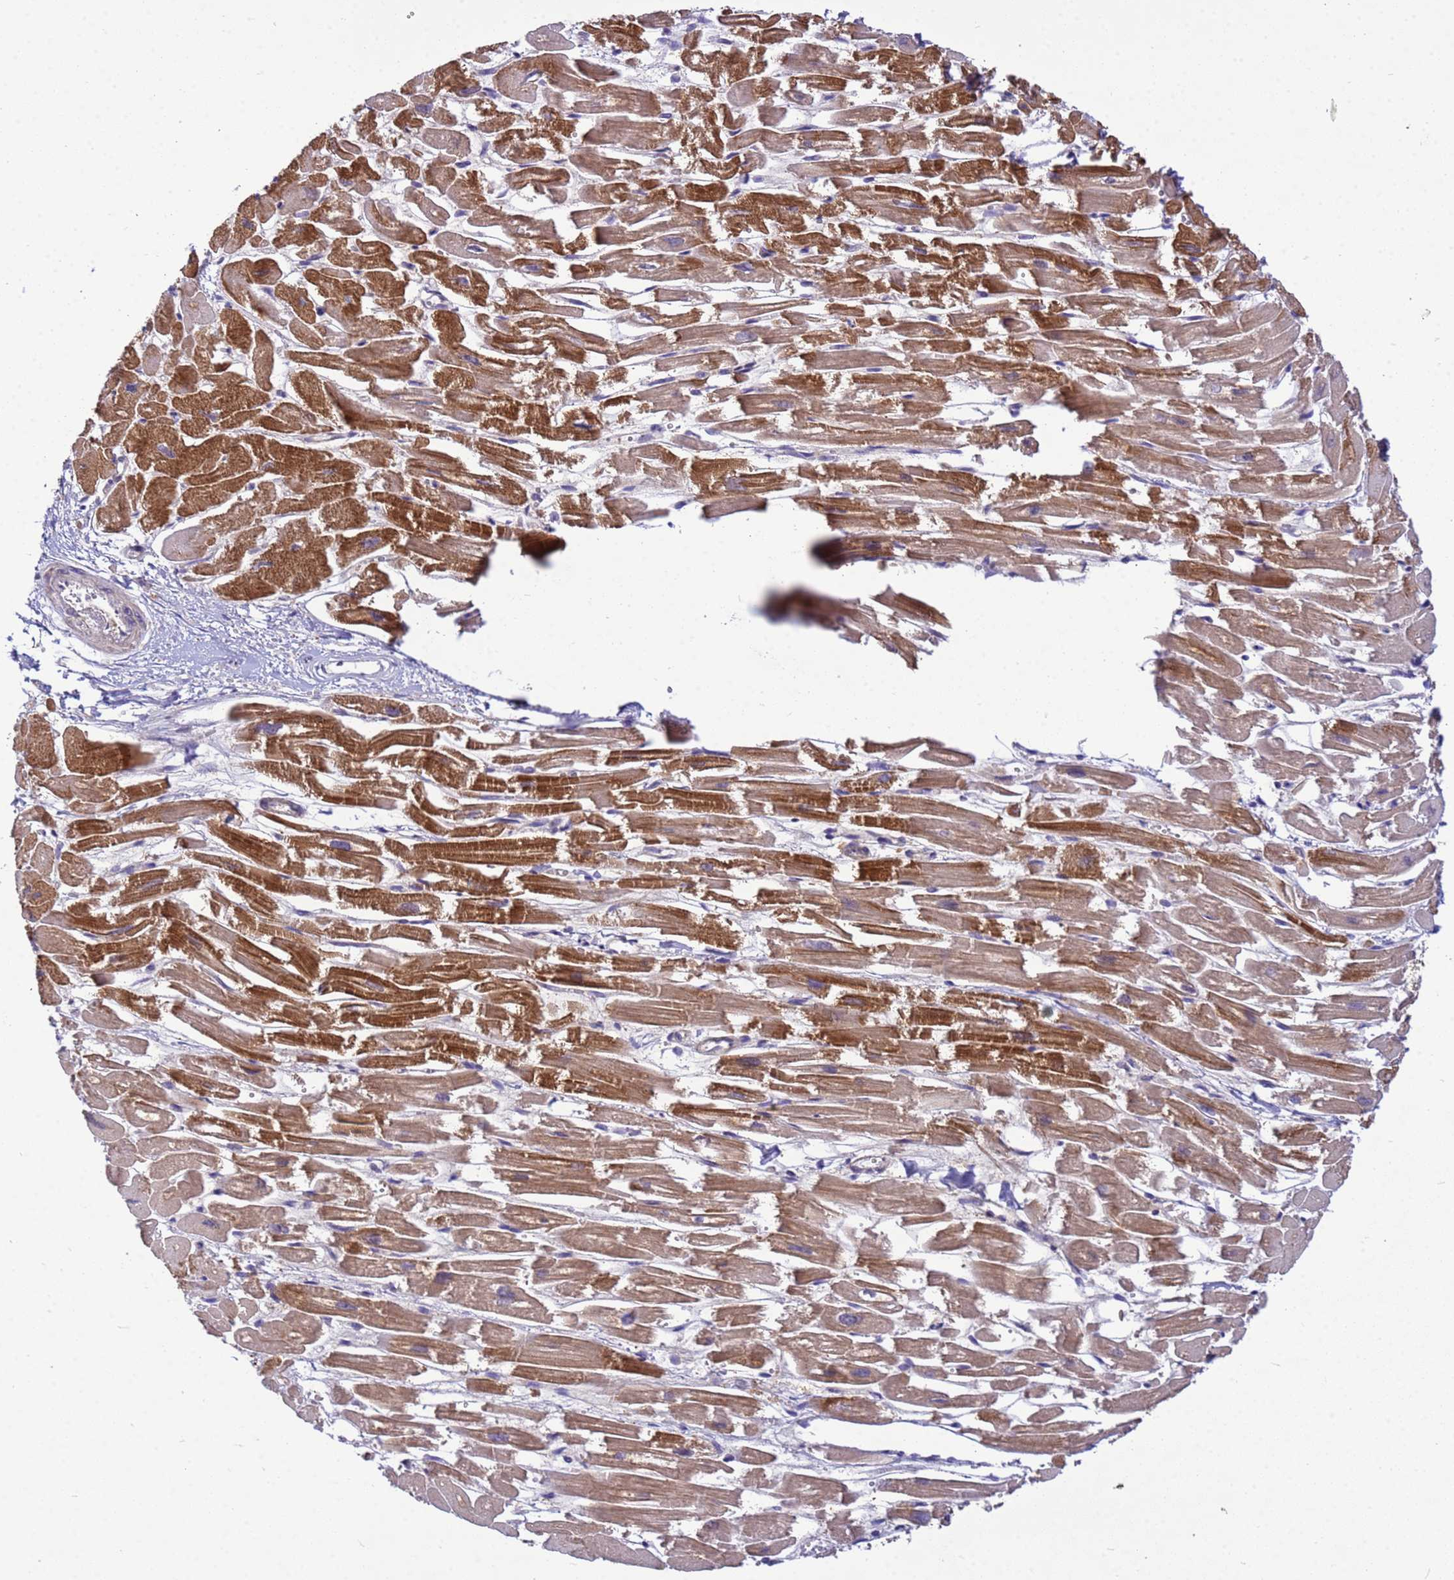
{"staining": {"intensity": "strong", "quantity": "25%-75%", "location": "cytoplasmic/membranous"}, "tissue": "heart muscle", "cell_type": "Cardiomyocytes", "image_type": "normal", "snomed": [{"axis": "morphology", "description": "Normal tissue, NOS"}, {"axis": "topography", "description": "Heart"}], "caption": "About 25%-75% of cardiomyocytes in benign human heart muscle exhibit strong cytoplasmic/membranous protein expression as visualized by brown immunohistochemical staining.", "gene": "NPEPPS", "patient": {"sex": "male", "age": 54}}